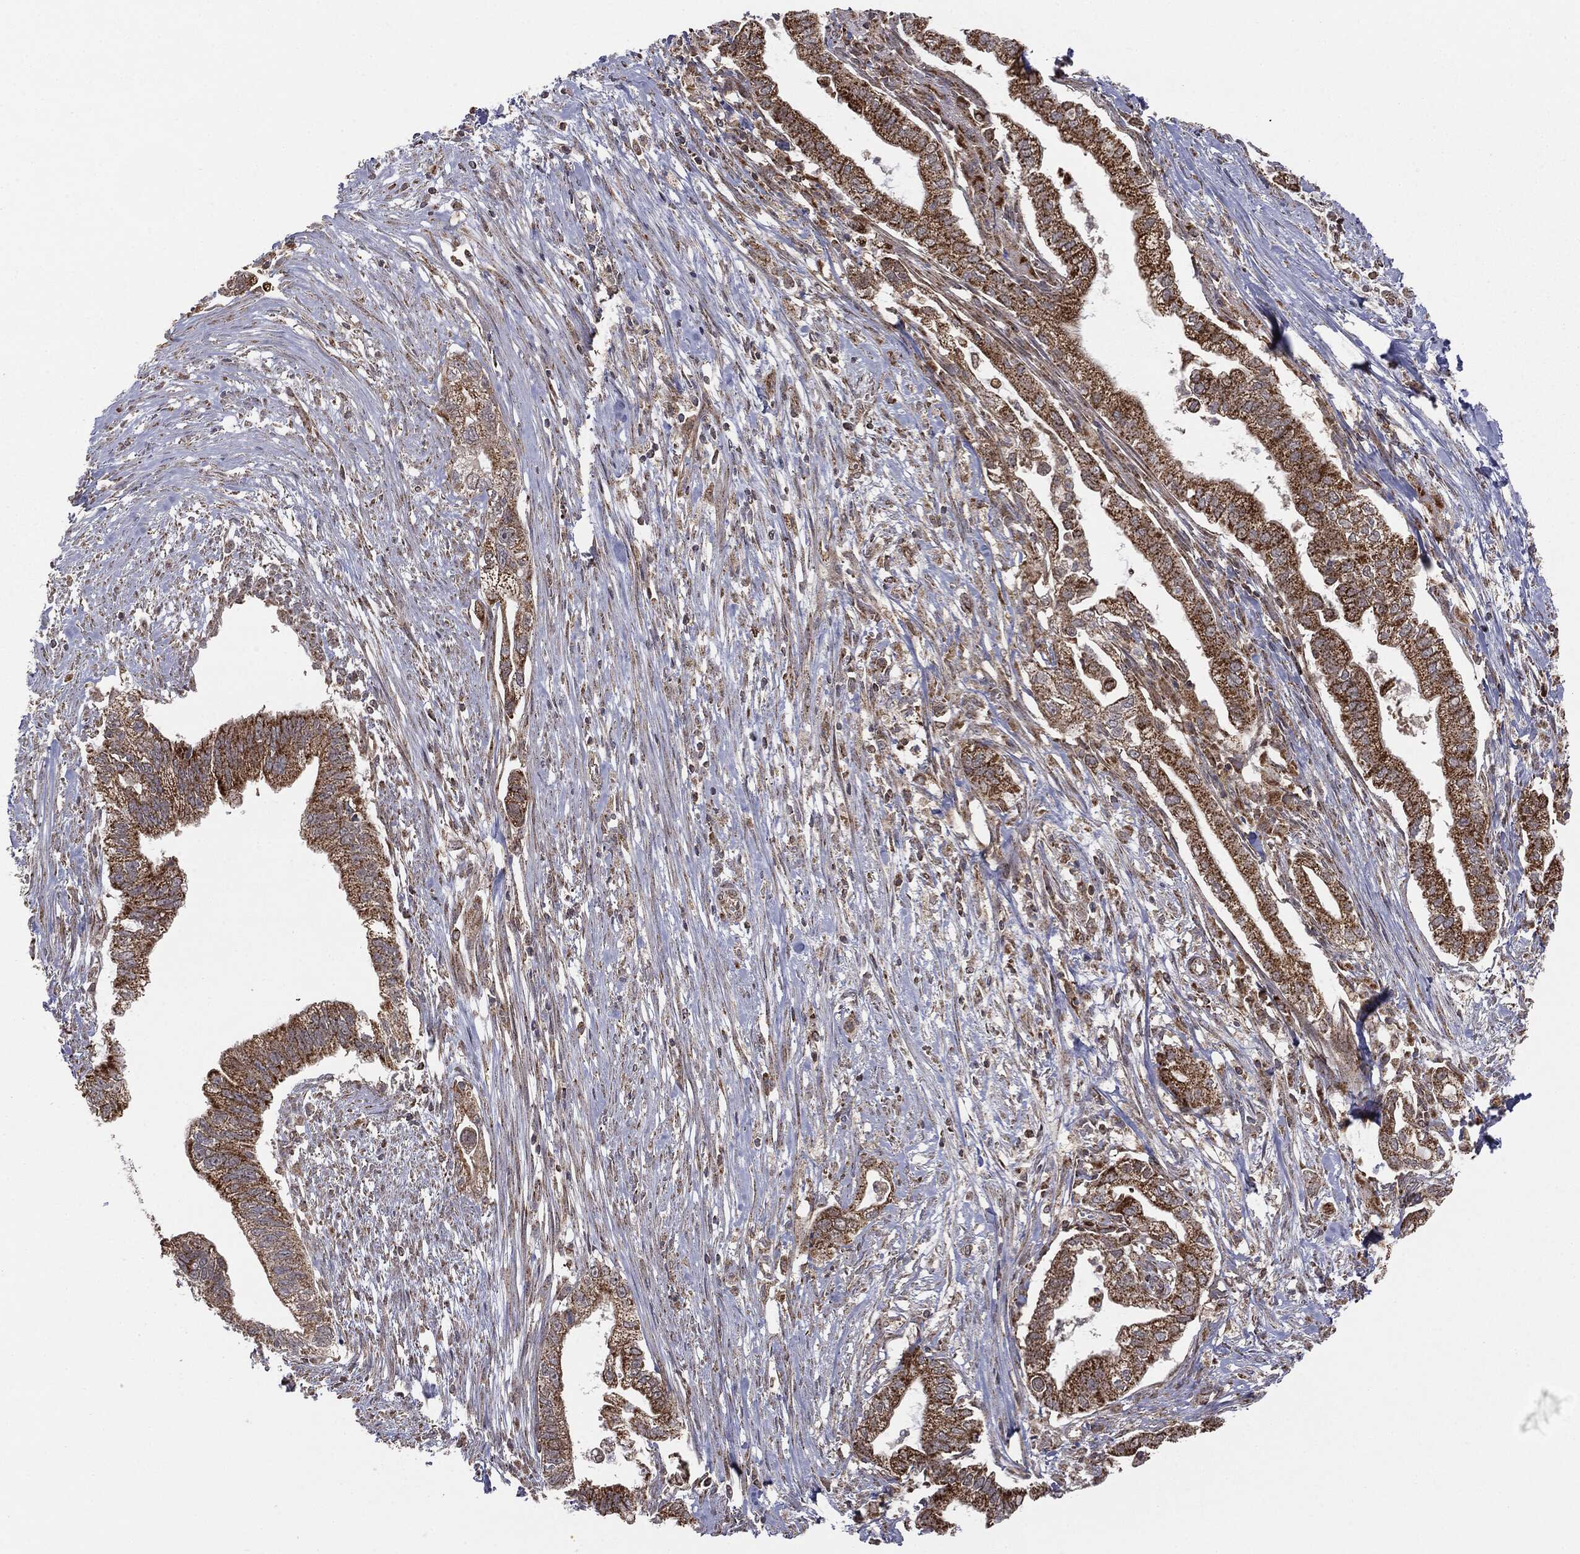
{"staining": {"intensity": "strong", "quantity": ">75%", "location": "cytoplasmic/membranous"}, "tissue": "pancreatic cancer", "cell_type": "Tumor cells", "image_type": "cancer", "snomed": [{"axis": "morphology", "description": "Adenocarcinoma, NOS"}, {"axis": "topography", "description": "Pancreas"}], "caption": "Pancreatic cancer was stained to show a protein in brown. There is high levels of strong cytoplasmic/membranous expression in approximately >75% of tumor cells.", "gene": "MTOR", "patient": {"sex": "male", "age": 70}}